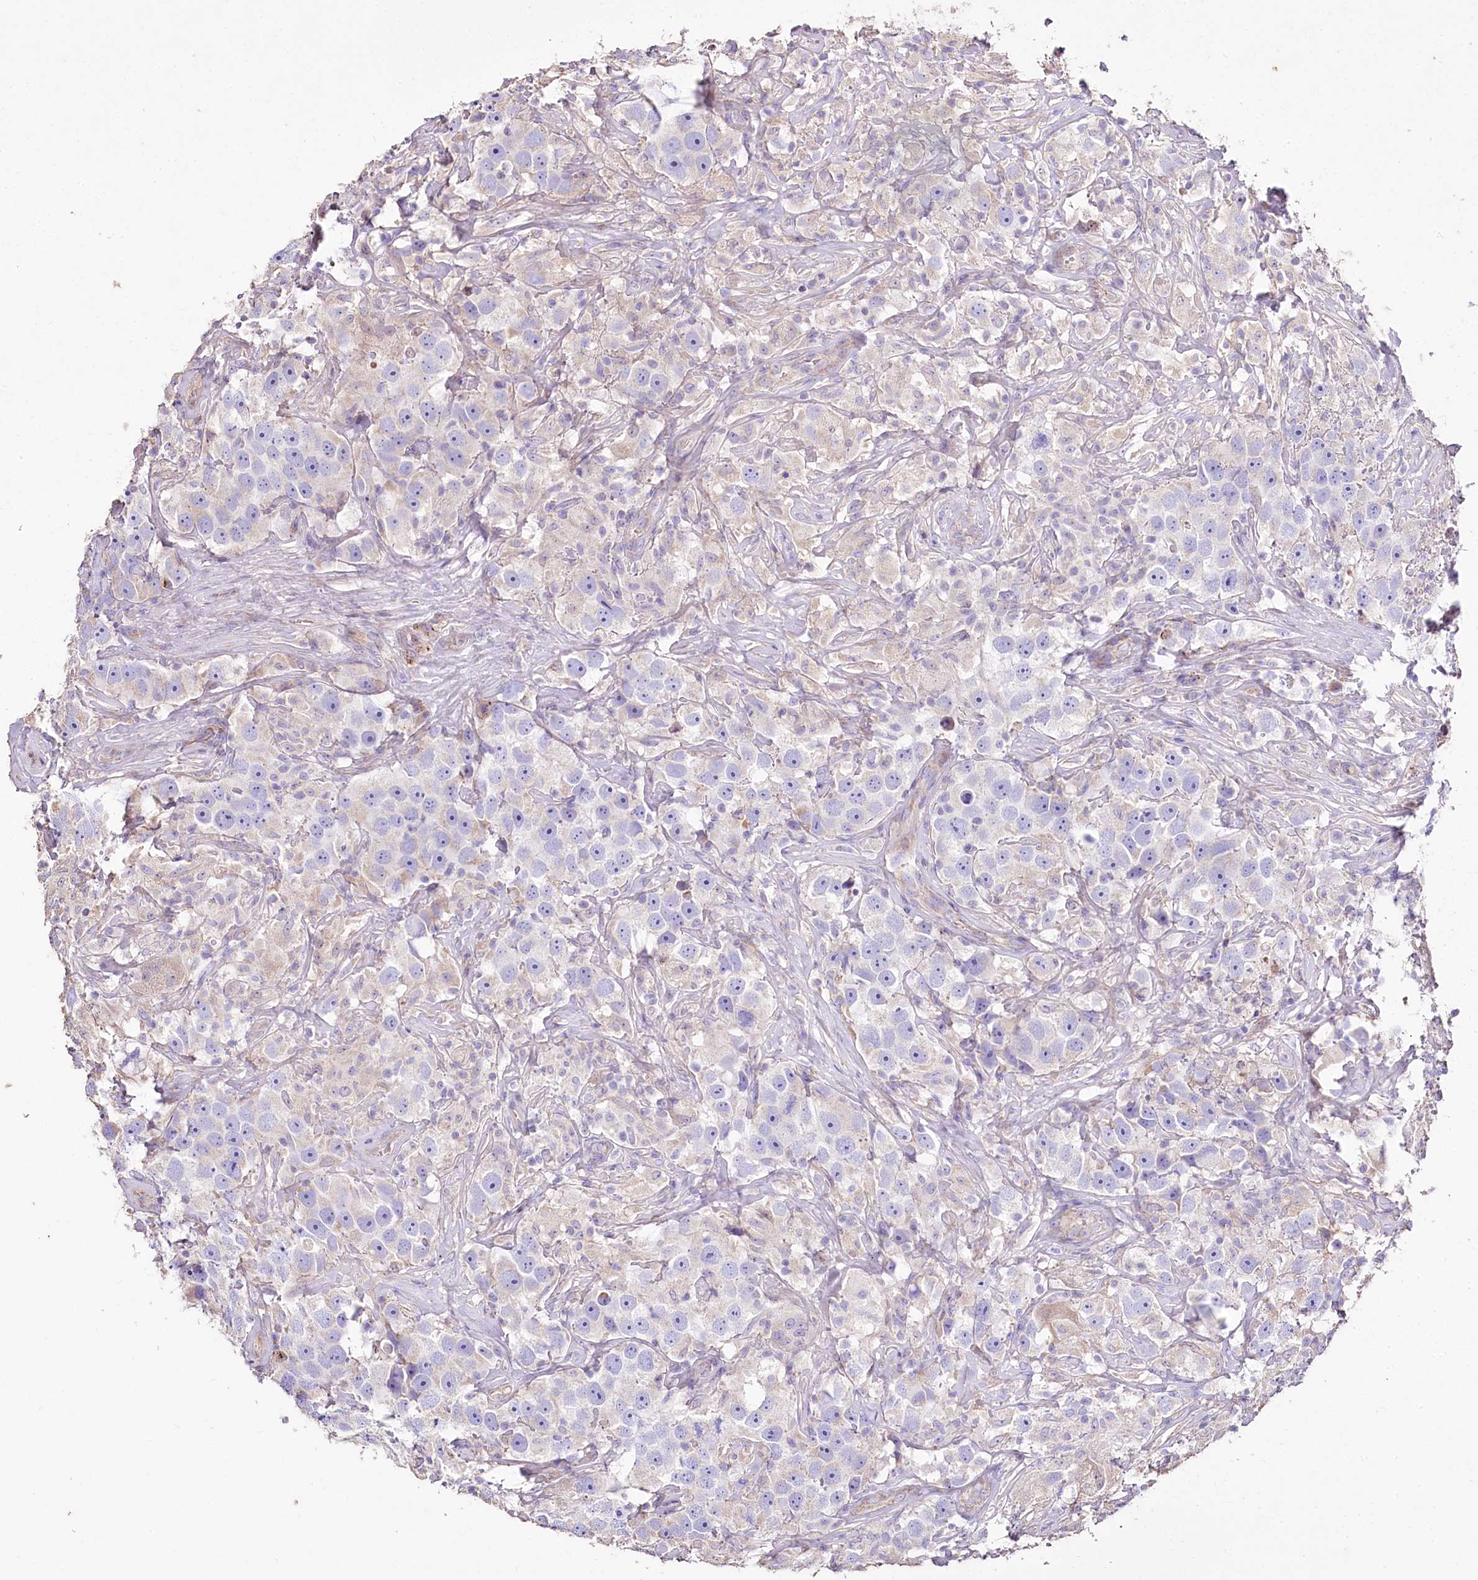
{"staining": {"intensity": "negative", "quantity": "none", "location": "none"}, "tissue": "testis cancer", "cell_type": "Tumor cells", "image_type": "cancer", "snomed": [{"axis": "morphology", "description": "Seminoma, NOS"}, {"axis": "topography", "description": "Testis"}], "caption": "A photomicrograph of human seminoma (testis) is negative for staining in tumor cells.", "gene": "PTER", "patient": {"sex": "male", "age": 49}}